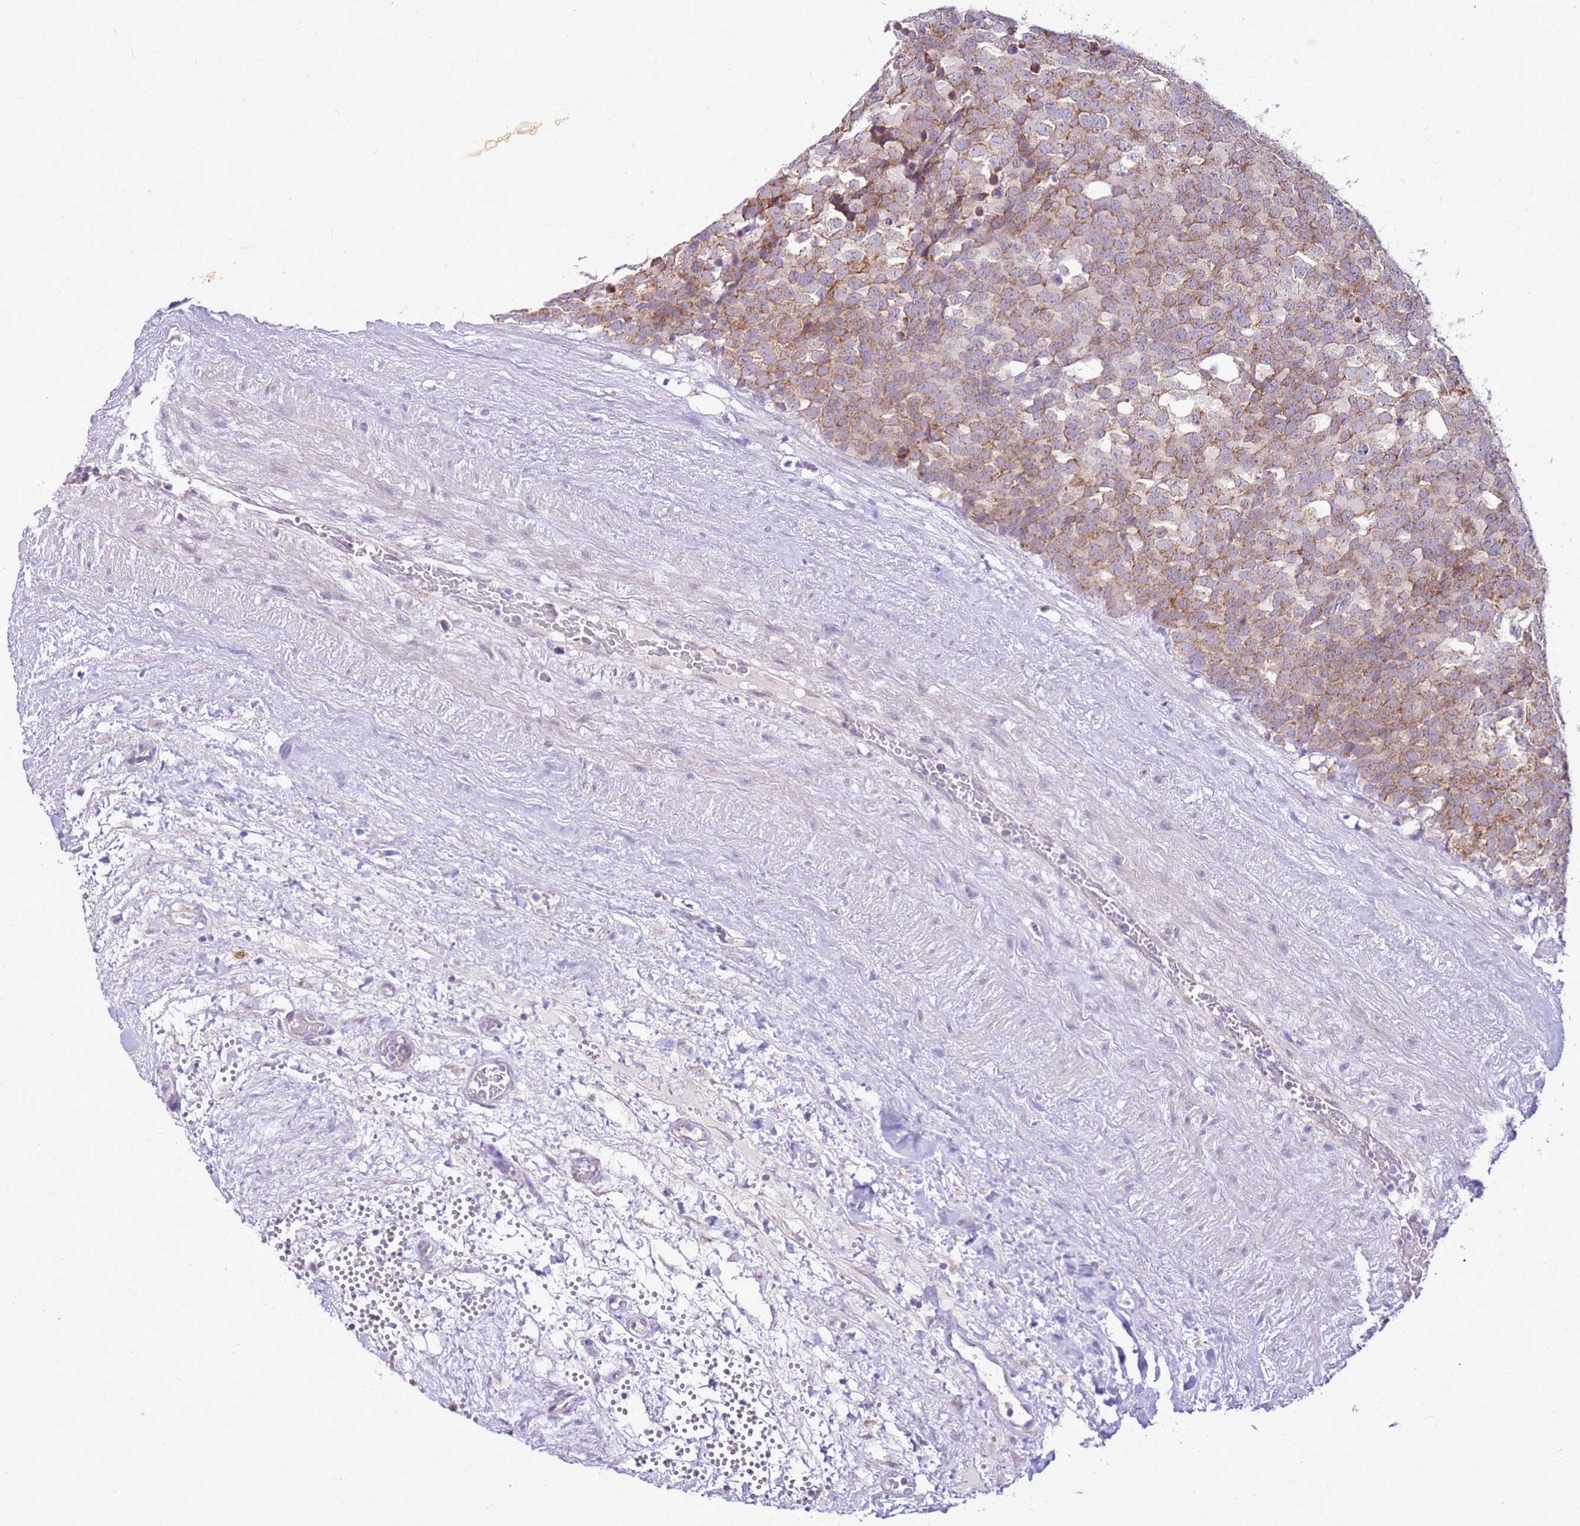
{"staining": {"intensity": "moderate", "quantity": ">75%", "location": "cytoplasmic/membranous"}, "tissue": "testis cancer", "cell_type": "Tumor cells", "image_type": "cancer", "snomed": [{"axis": "morphology", "description": "Seminoma, NOS"}, {"axis": "topography", "description": "Testis"}], "caption": "Human testis seminoma stained with a brown dye reveals moderate cytoplasmic/membranous positive staining in approximately >75% of tumor cells.", "gene": "MRPL36", "patient": {"sex": "male", "age": 71}}